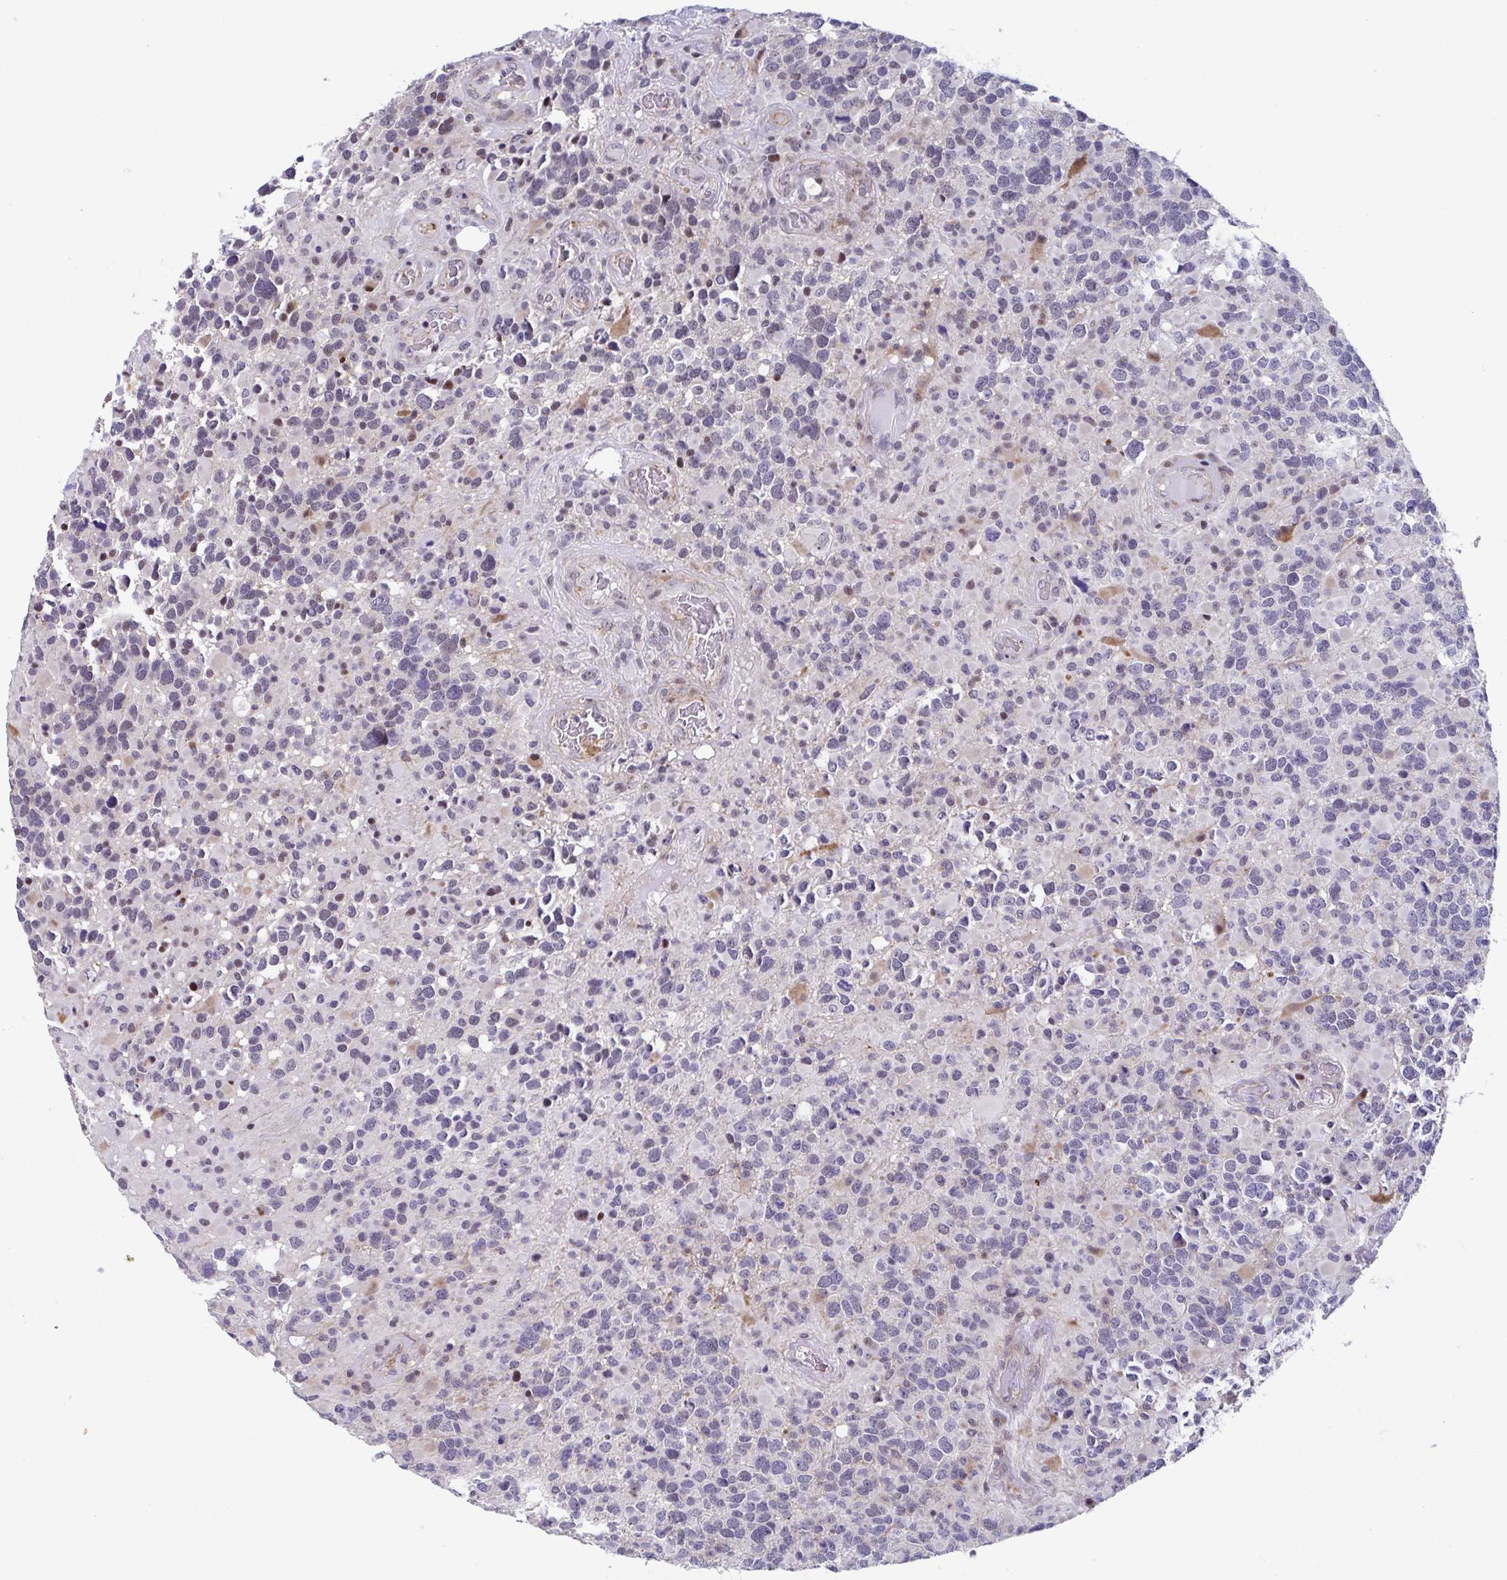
{"staining": {"intensity": "negative", "quantity": "none", "location": "none"}, "tissue": "glioma", "cell_type": "Tumor cells", "image_type": "cancer", "snomed": [{"axis": "morphology", "description": "Glioma, malignant, High grade"}, {"axis": "topography", "description": "Brain"}], "caption": "An immunohistochemistry (IHC) micrograph of high-grade glioma (malignant) is shown. There is no staining in tumor cells of high-grade glioma (malignant).", "gene": "WDR72", "patient": {"sex": "female", "age": 40}}